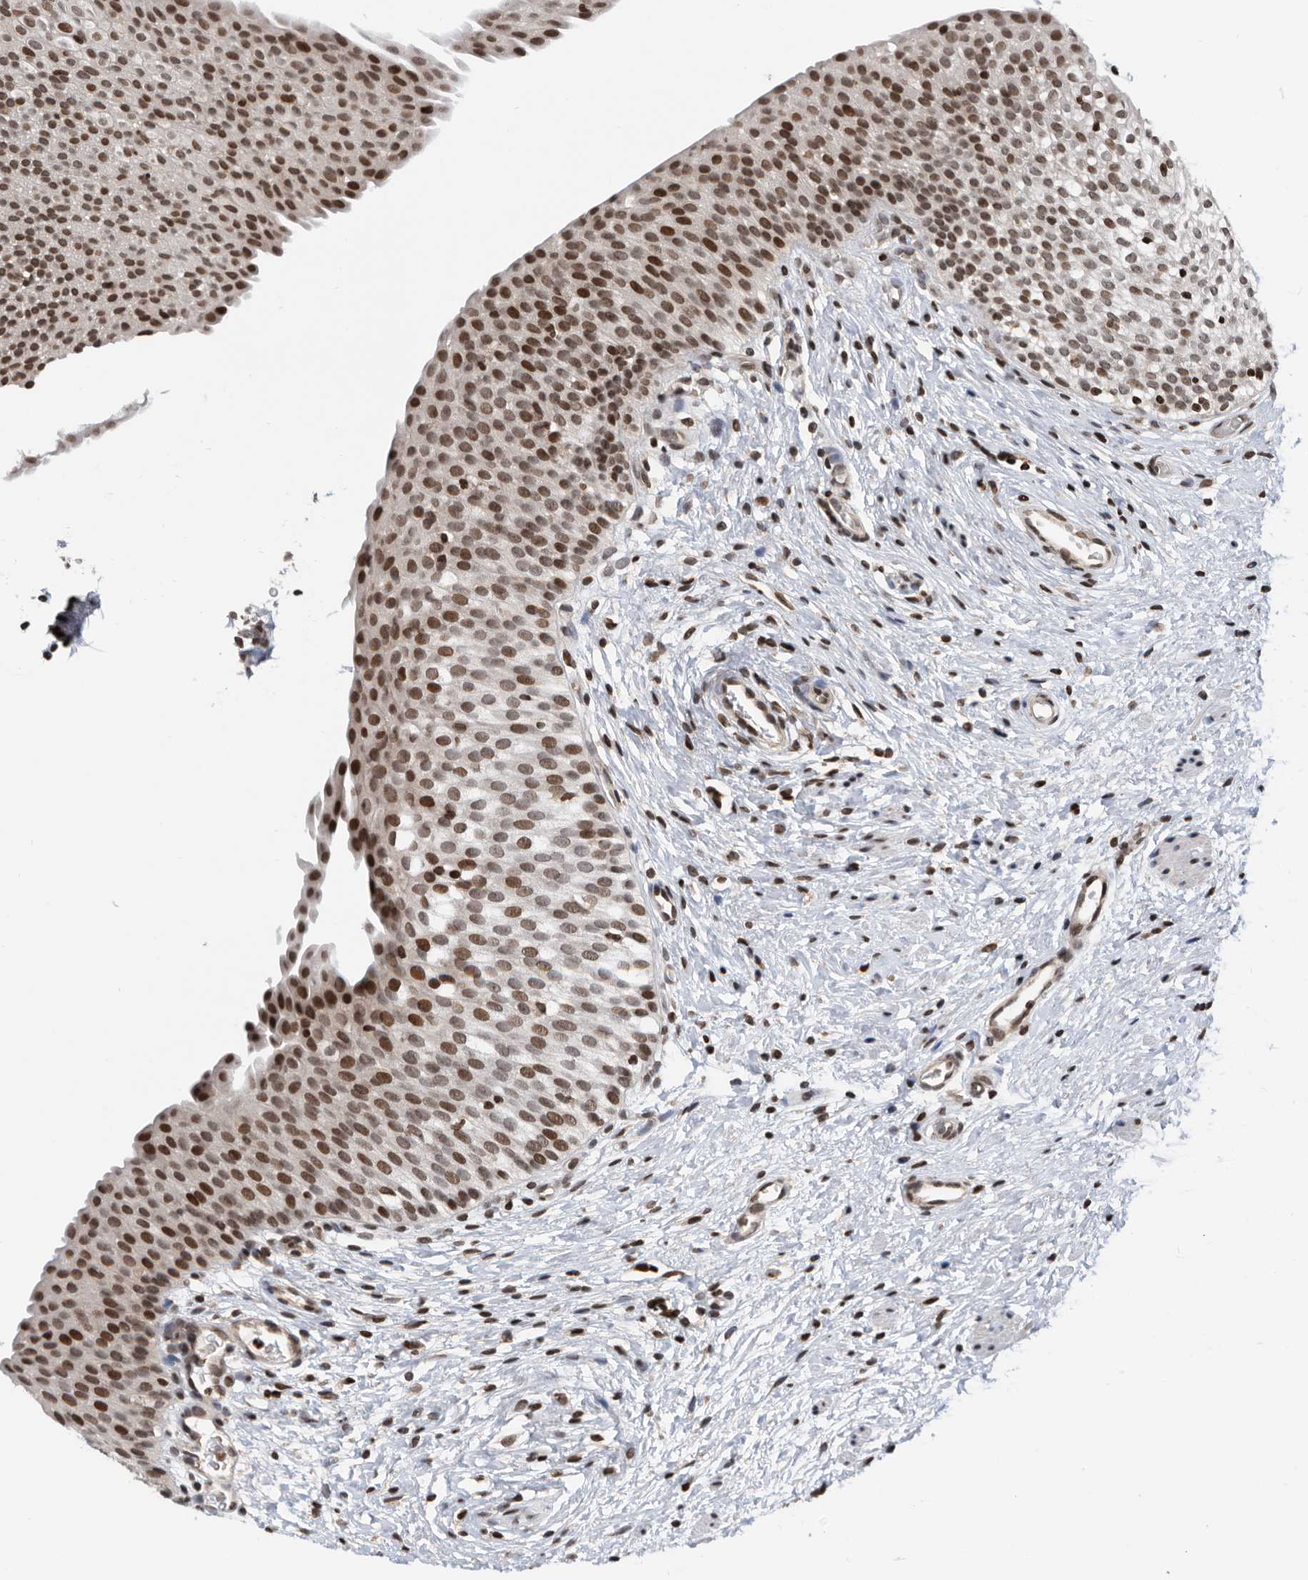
{"staining": {"intensity": "strong", "quantity": "25%-75%", "location": "nuclear"}, "tissue": "urinary bladder", "cell_type": "Urothelial cells", "image_type": "normal", "snomed": [{"axis": "morphology", "description": "Normal tissue, NOS"}, {"axis": "topography", "description": "Urinary bladder"}], "caption": "Immunohistochemical staining of benign human urinary bladder shows 25%-75% levels of strong nuclear protein staining in about 25%-75% of urothelial cells.", "gene": "SNRNP48", "patient": {"sex": "male", "age": 1}}